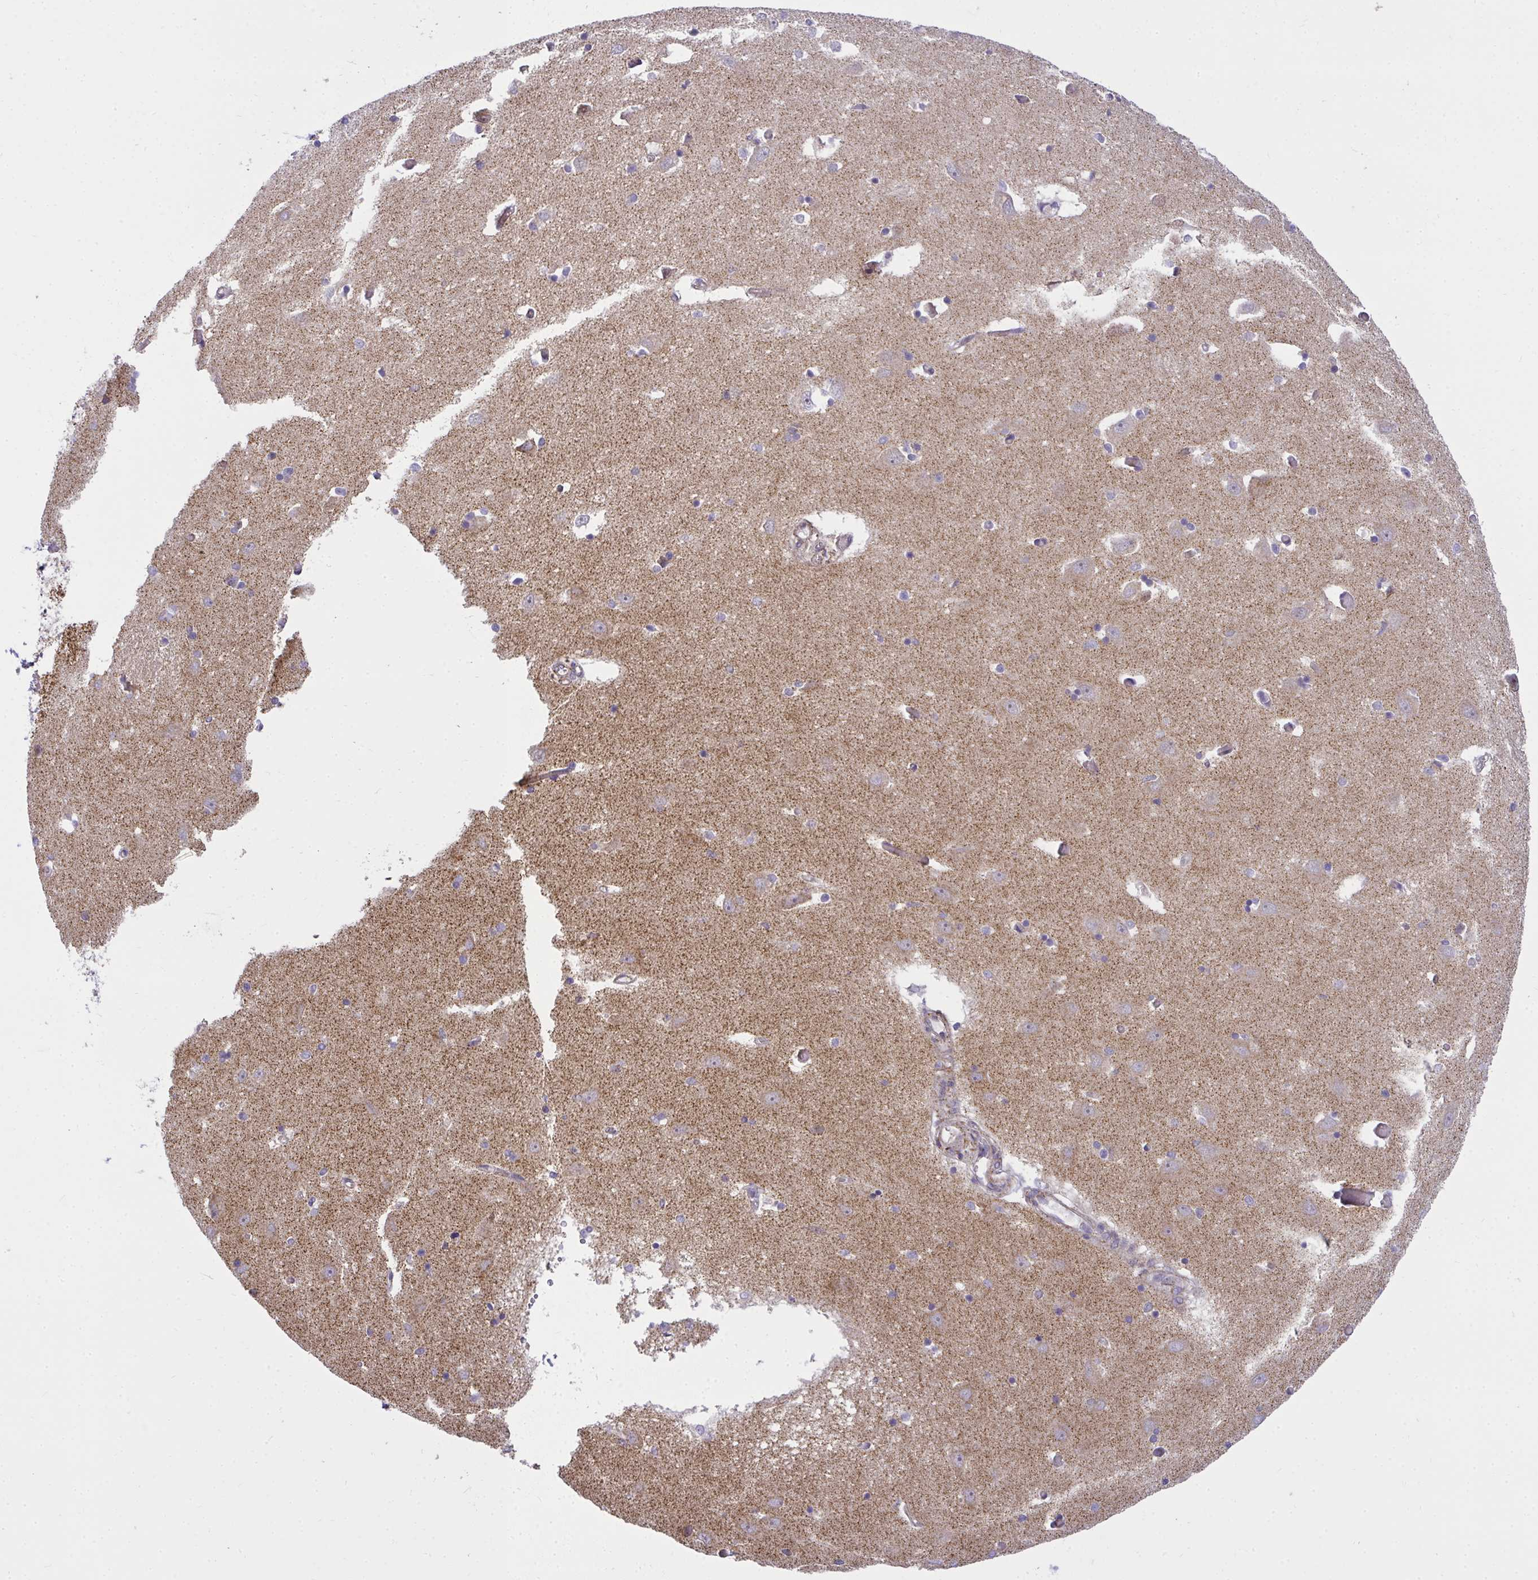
{"staining": {"intensity": "weak", "quantity": "<25%", "location": "cytoplasmic/membranous"}, "tissue": "caudate", "cell_type": "Glial cells", "image_type": "normal", "snomed": [{"axis": "morphology", "description": "Normal tissue, NOS"}, {"axis": "topography", "description": "Lateral ventricle wall"}, {"axis": "topography", "description": "Hippocampus"}], "caption": "The immunohistochemistry (IHC) histopathology image has no significant staining in glial cells of caudate. Nuclei are stained in blue.", "gene": "SRRM4", "patient": {"sex": "female", "age": 63}}